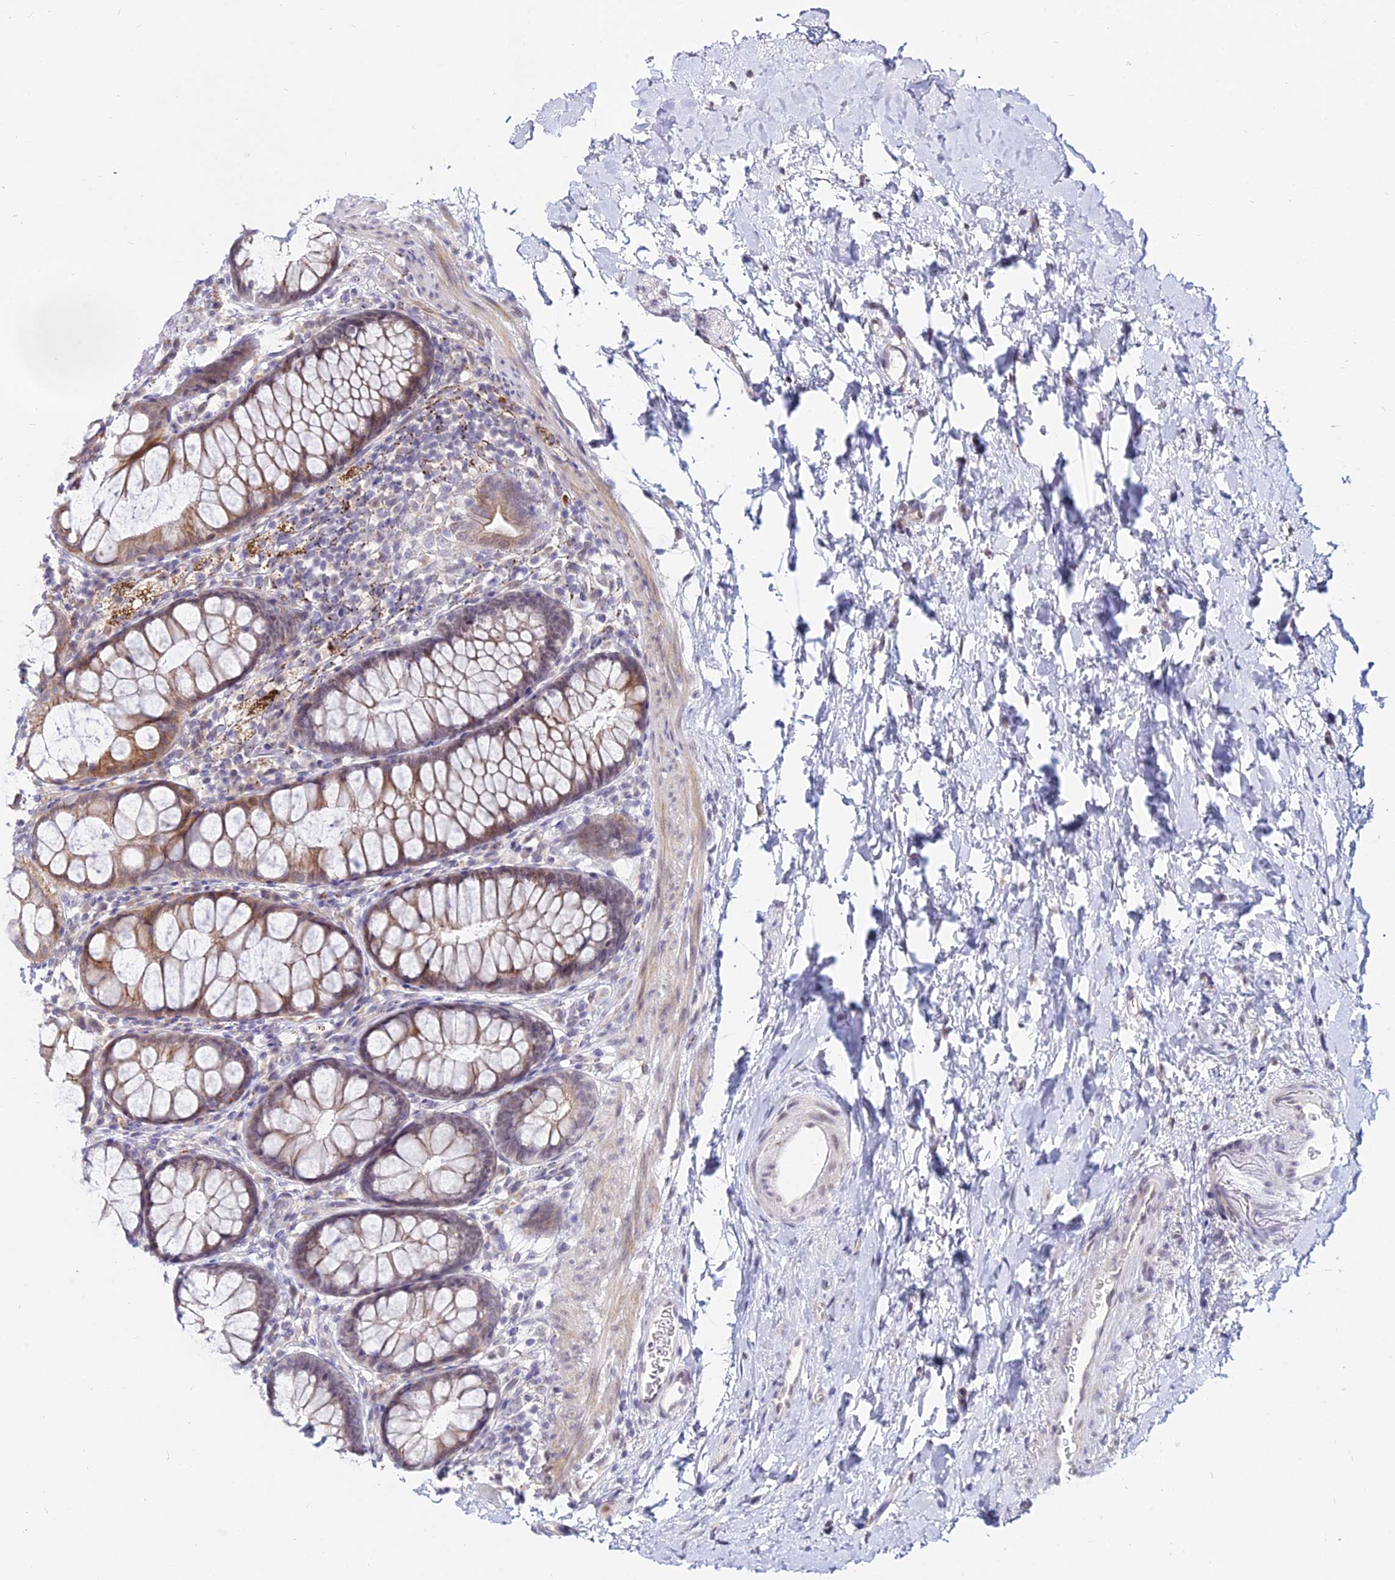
{"staining": {"intensity": "weak", "quantity": "25%-75%", "location": "cytoplasmic/membranous"}, "tissue": "colon", "cell_type": "Endothelial cells", "image_type": "normal", "snomed": [{"axis": "morphology", "description": "Normal tissue, NOS"}, {"axis": "topography", "description": "Colon"}], "caption": "Endothelial cells reveal weak cytoplasmic/membranous positivity in approximately 25%-75% of cells in benign colon. (DAB (3,3'-diaminobenzidine) = brown stain, brightfield microscopy at high magnification).", "gene": "C6orf163", "patient": {"sex": "female", "age": 62}}